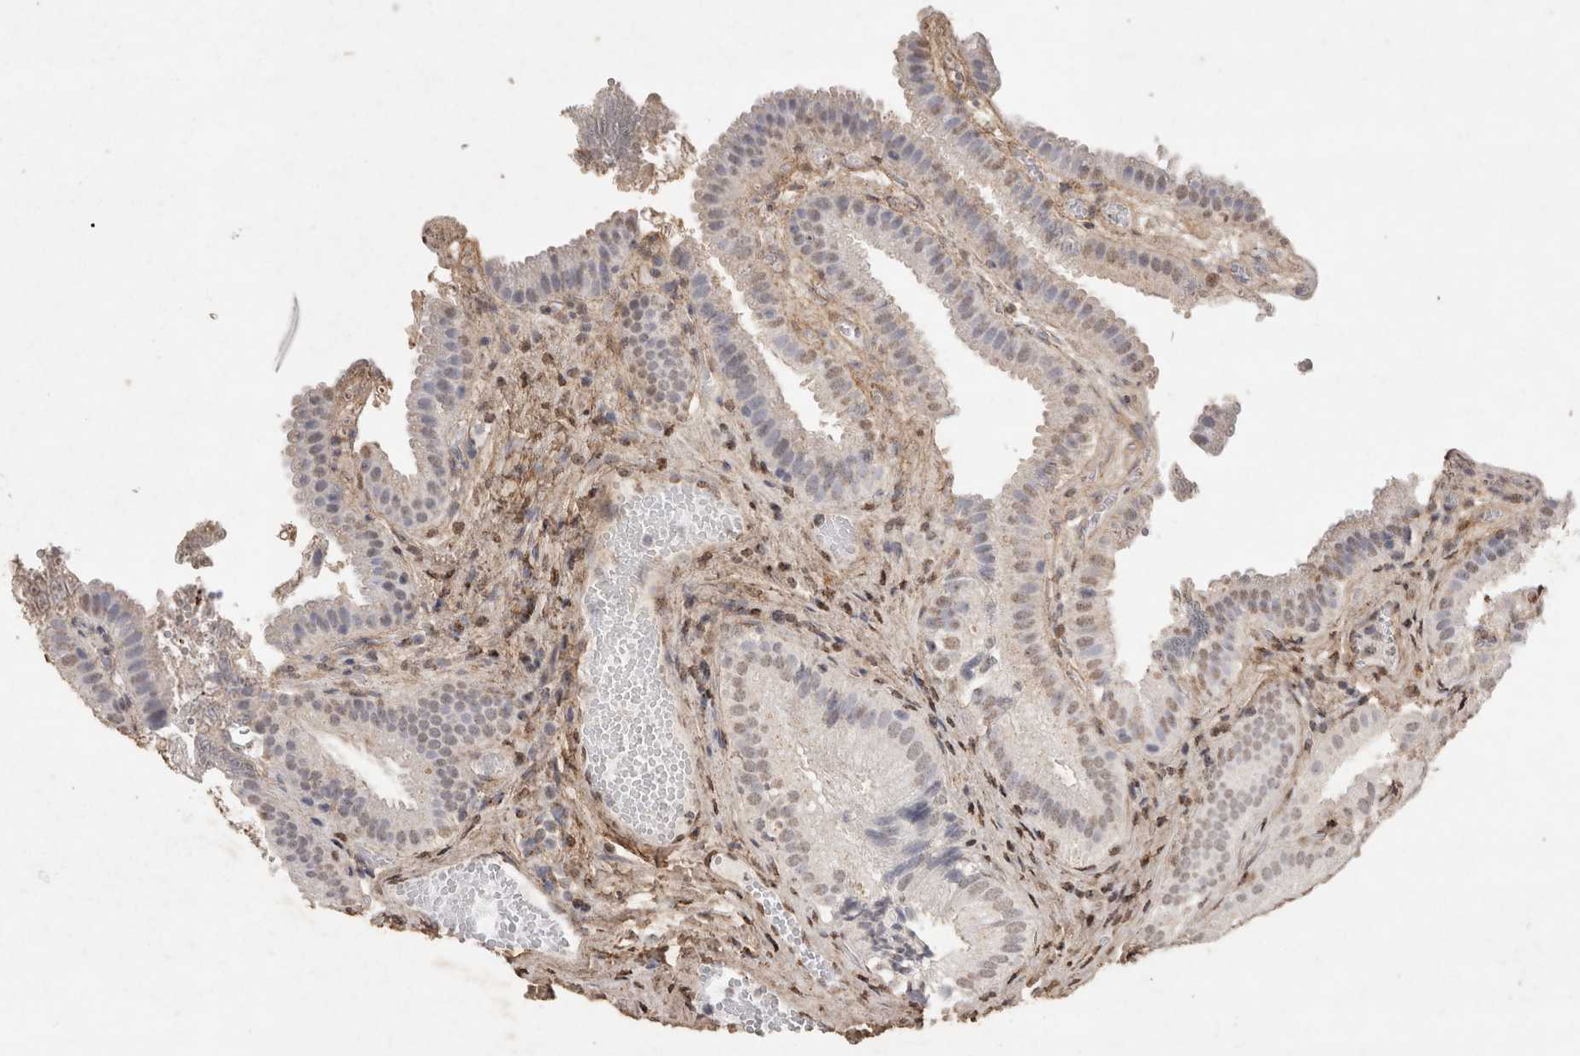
{"staining": {"intensity": "weak", "quantity": "<25%", "location": "nuclear"}, "tissue": "gallbladder", "cell_type": "Glandular cells", "image_type": "normal", "snomed": [{"axis": "morphology", "description": "Normal tissue, NOS"}, {"axis": "topography", "description": "Gallbladder"}], "caption": "Gallbladder was stained to show a protein in brown. There is no significant positivity in glandular cells. Brightfield microscopy of immunohistochemistry stained with DAB (brown) and hematoxylin (blue), captured at high magnification.", "gene": "C1QTNF5", "patient": {"sex": "female", "age": 30}}